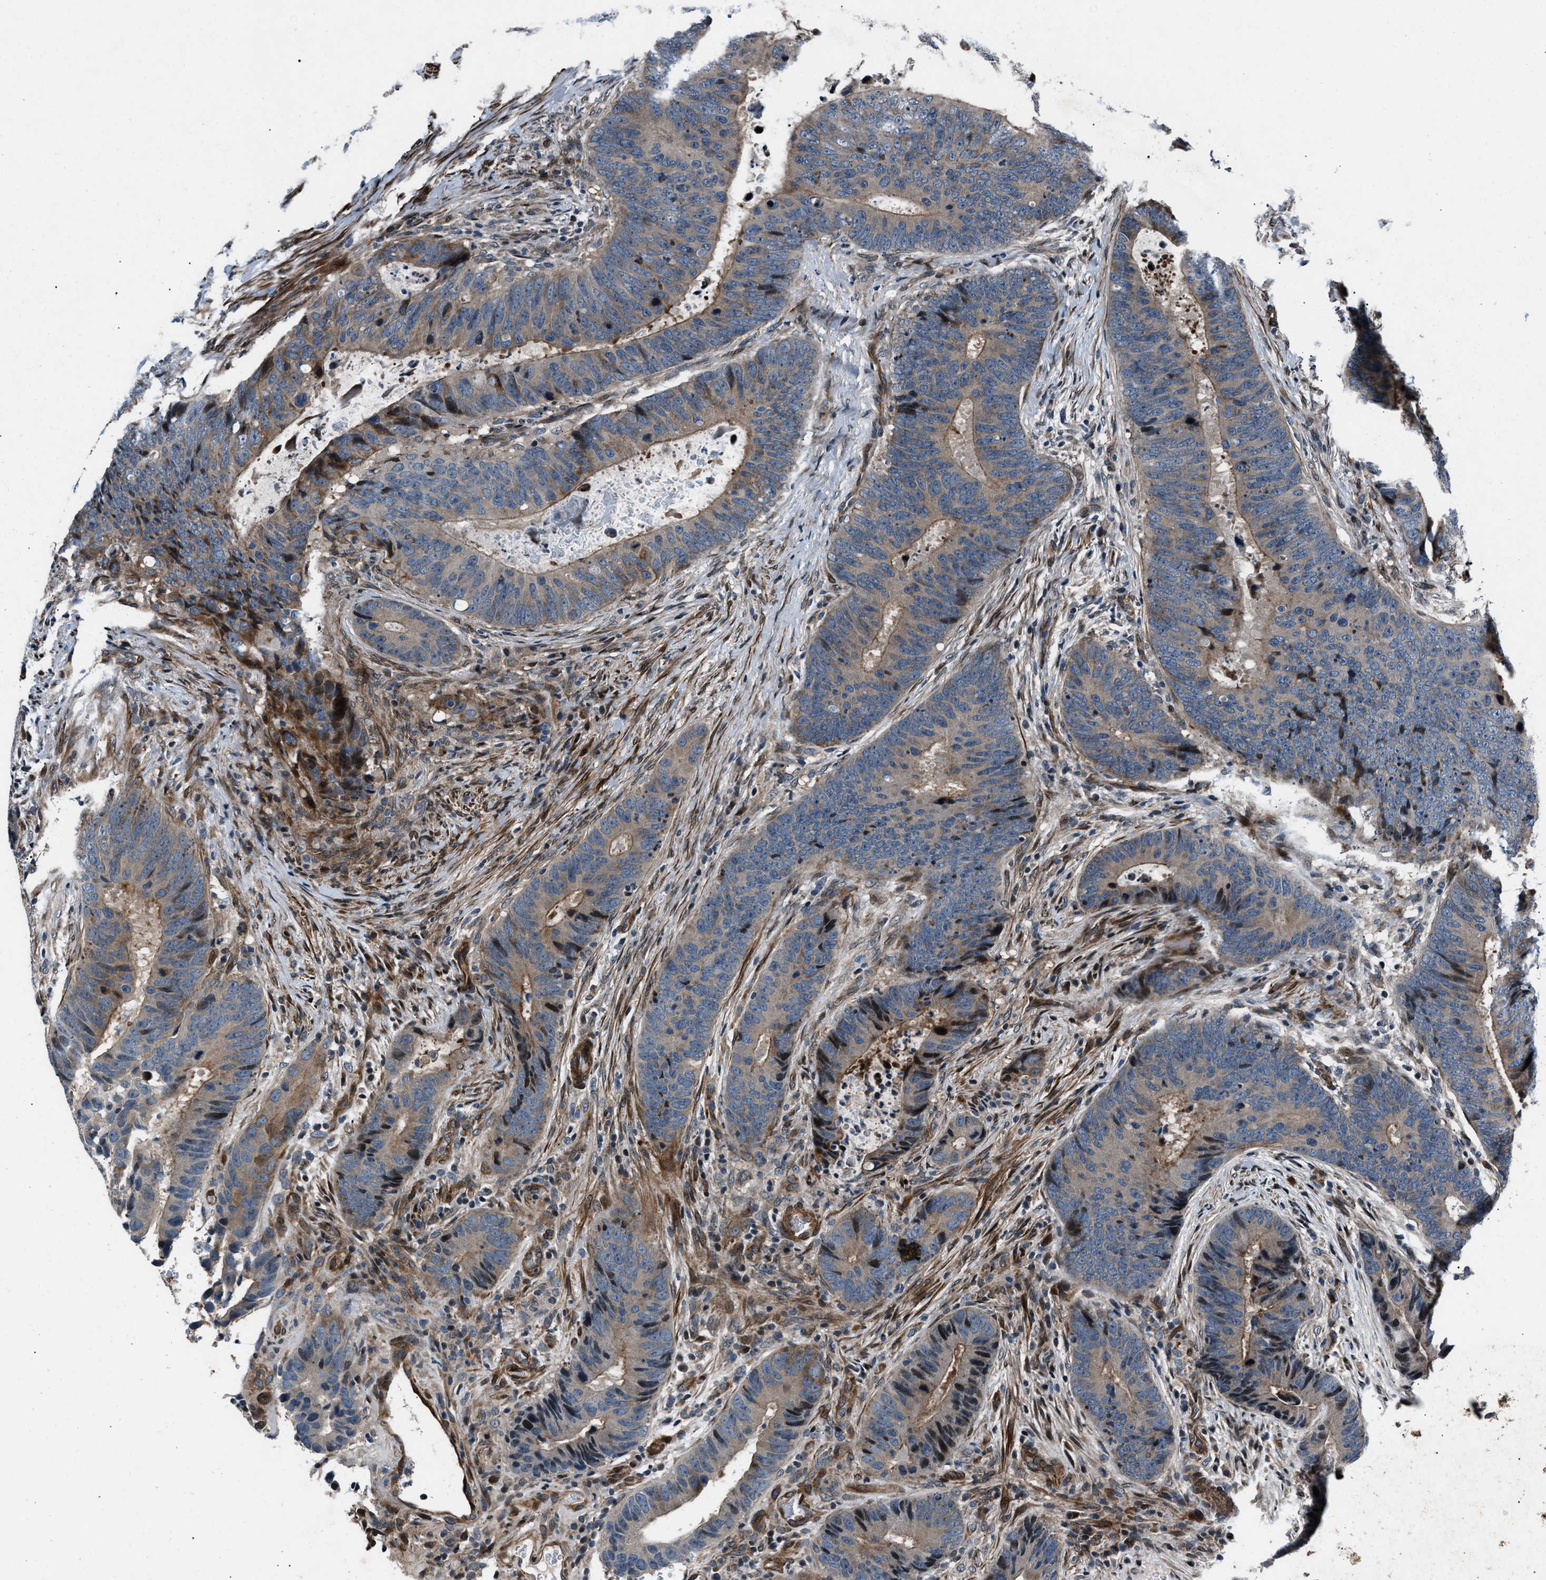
{"staining": {"intensity": "moderate", "quantity": "25%-75%", "location": "cytoplasmic/membranous"}, "tissue": "colorectal cancer", "cell_type": "Tumor cells", "image_type": "cancer", "snomed": [{"axis": "morphology", "description": "Adenocarcinoma, NOS"}, {"axis": "topography", "description": "Colon"}], "caption": "Colorectal cancer (adenocarcinoma) stained for a protein reveals moderate cytoplasmic/membranous positivity in tumor cells. (IHC, brightfield microscopy, high magnification).", "gene": "DYNC2I1", "patient": {"sex": "male", "age": 56}}